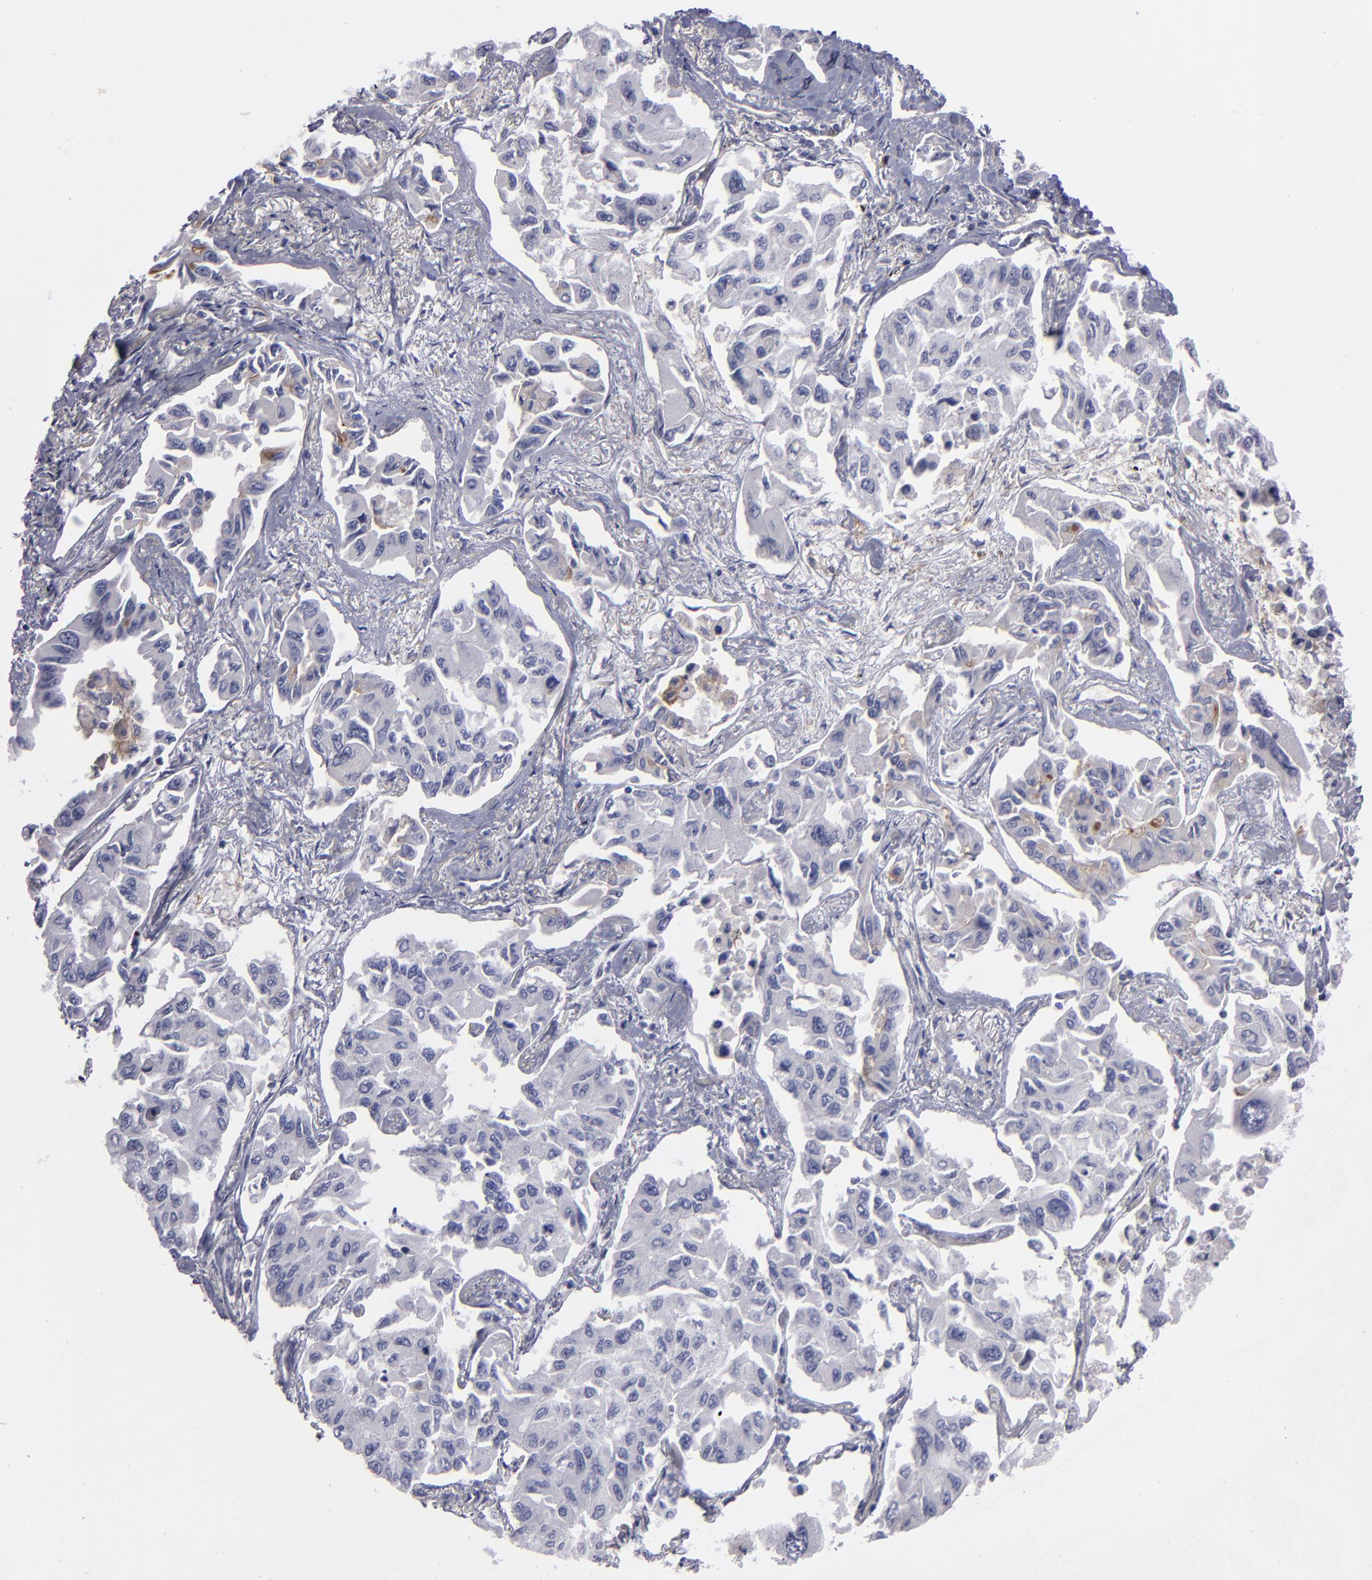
{"staining": {"intensity": "negative", "quantity": "none", "location": "none"}, "tissue": "lung cancer", "cell_type": "Tumor cells", "image_type": "cancer", "snomed": [{"axis": "morphology", "description": "Adenocarcinoma, NOS"}, {"axis": "topography", "description": "Lung"}], "caption": "An immunohistochemistry (IHC) image of lung cancer is shown. There is no staining in tumor cells of lung cancer.", "gene": "ANPEP", "patient": {"sex": "male", "age": 64}}